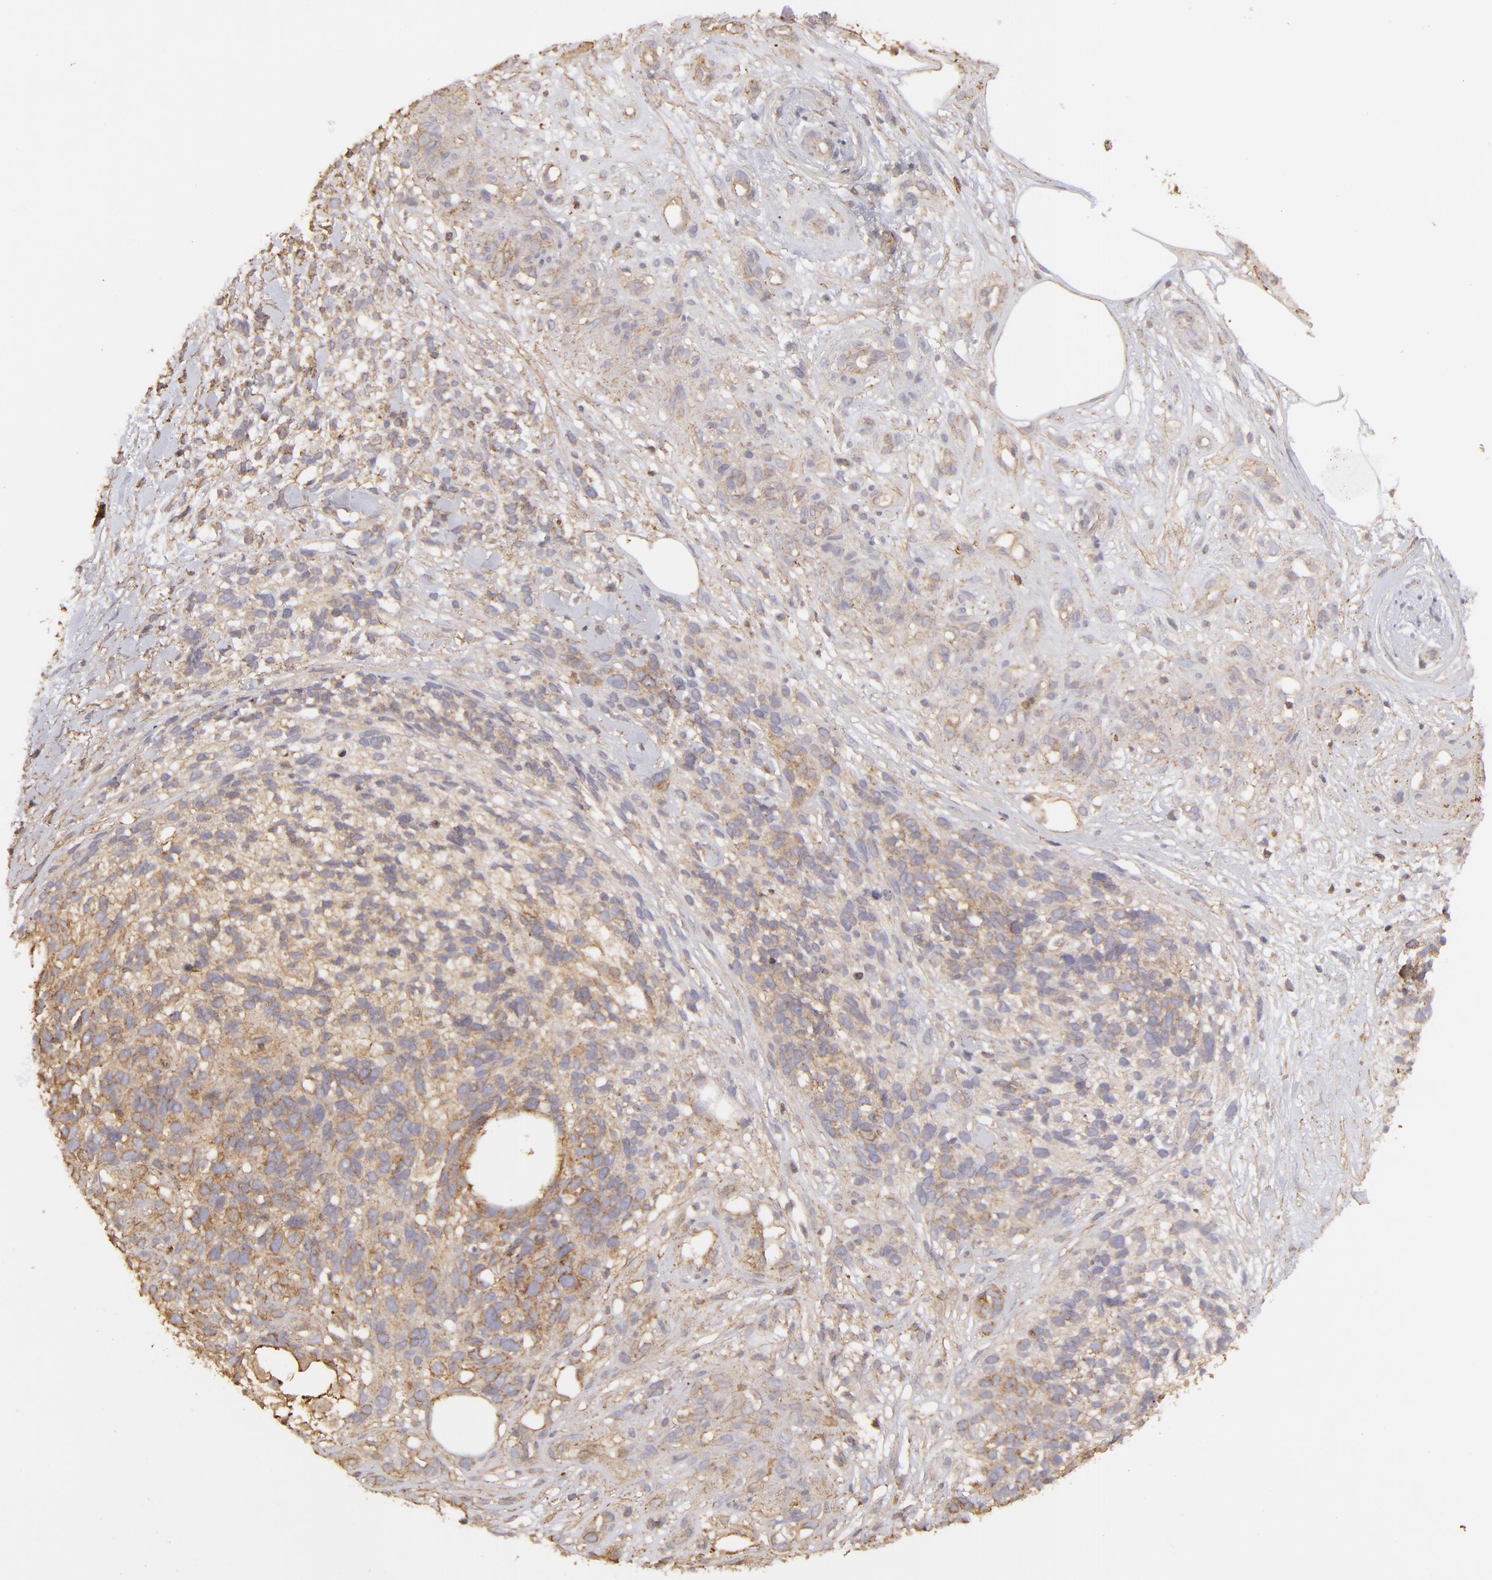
{"staining": {"intensity": "weak", "quantity": ">75%", "location": "cytoplasmic/membranous"}, "tissue": "melanoma", "cell_type": "Tumor cells", "image_type": "cancer", "snomed": [{"axis": "morphology", "description": "Malignant melanoma, NOS"}, {"axis": "topography", "description": "Skin"}], "caption": "High-magnification brightfield microscopy of melanoma stained with DAB (3,3'-diaminobenzidine) (brown) and counterstained with hematoxylin (blue). tumor cells exhibit weak cytoplasmic/membranous expression is present in approximately>75% of cells. The staining was performed using DAB to visualize the protein expression in brown, while the nuclei were stained in blue with hematoxylin (Magnification: 20x).", "gene": "ACTB", "patient": {"sex": "female", "age": 85}}